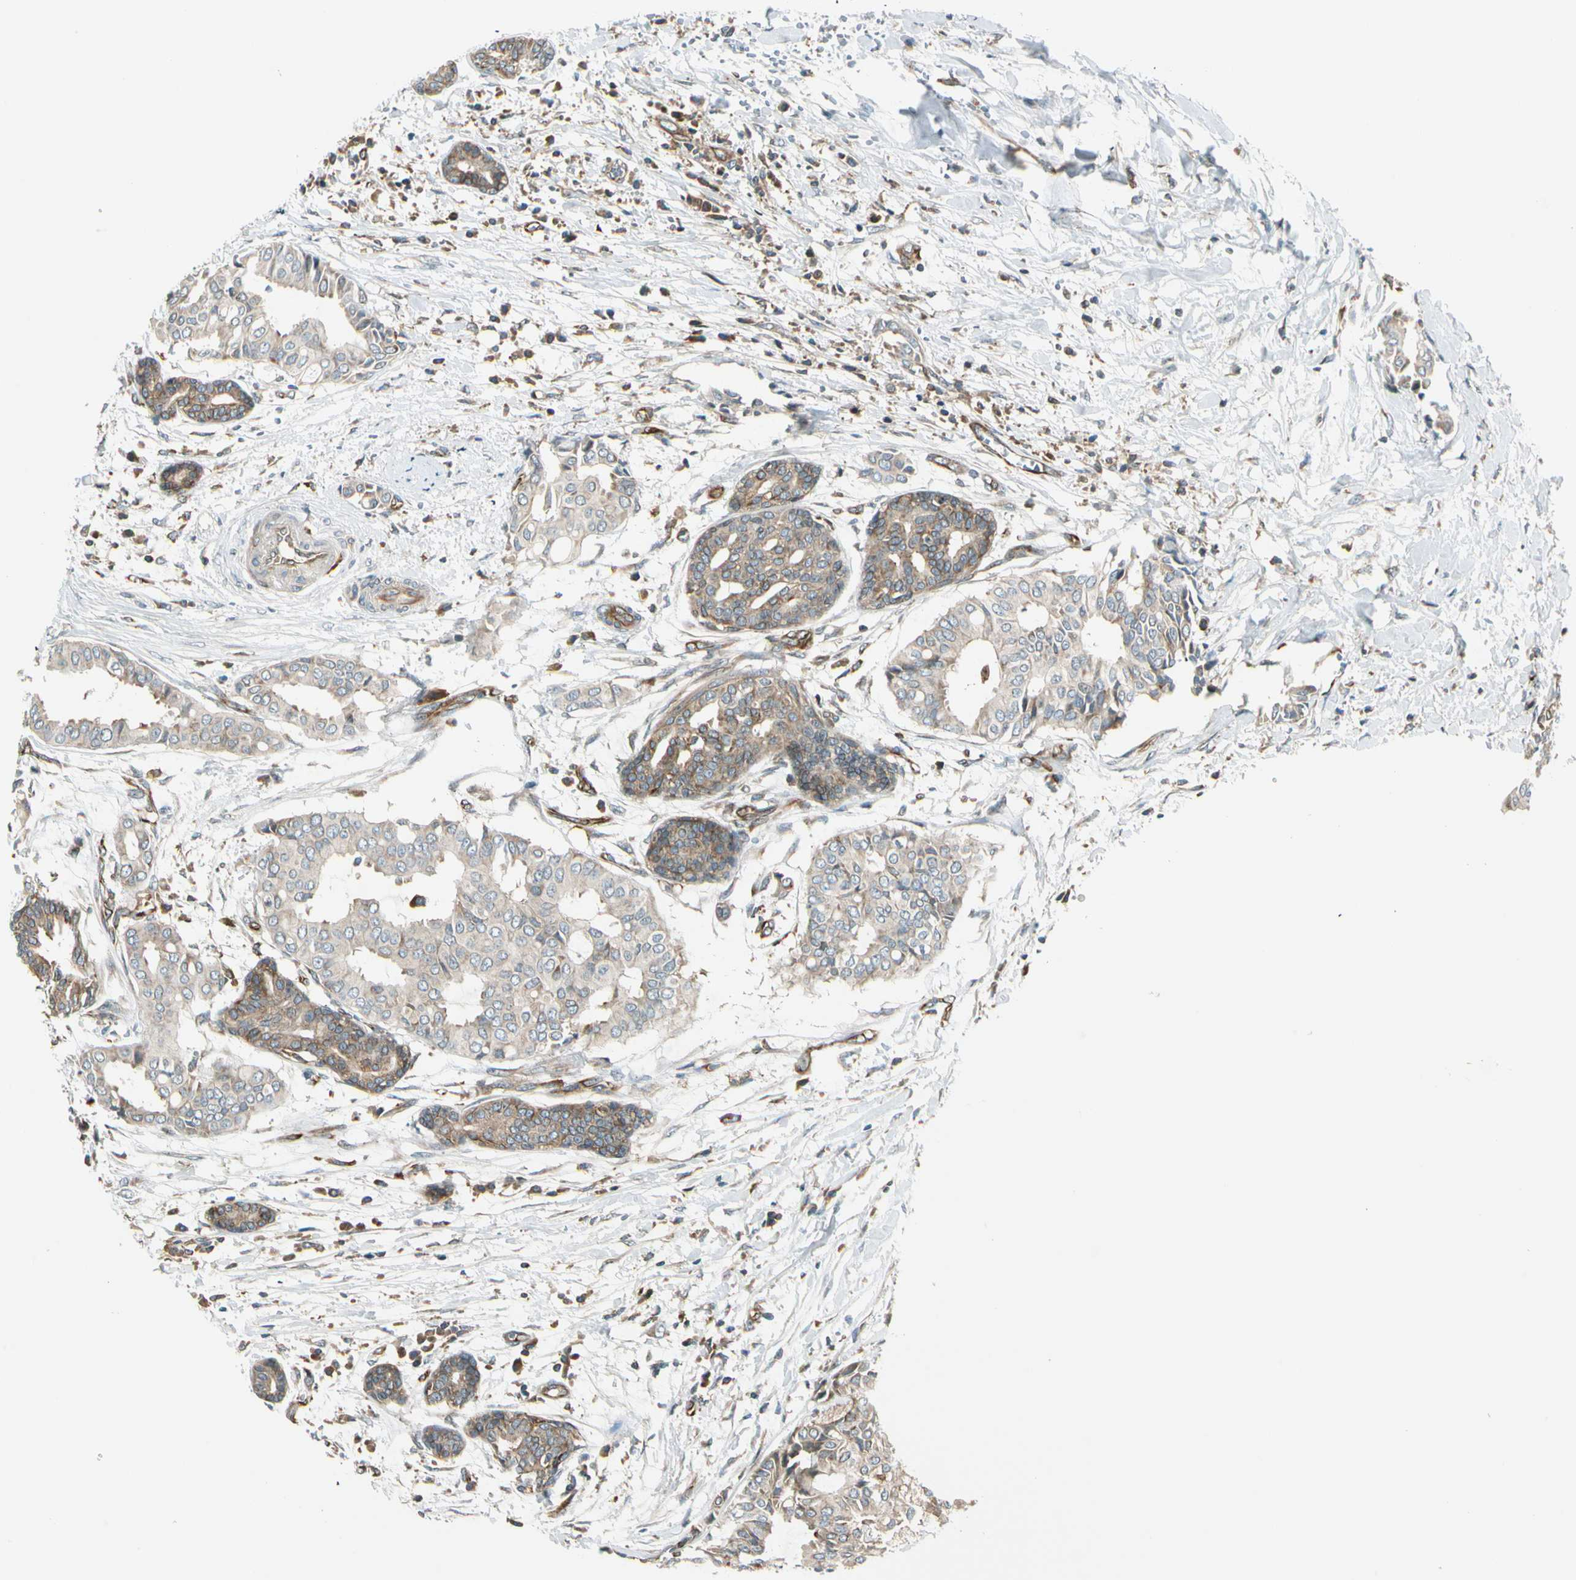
{"staining": {"intensity": "weak", "quantity": "25%-75%", "location": "cytoplasmic/membranous"}, "tissue": "head and neck cancer", "cell_type": "Tumor cells", "image_type": "cancer", "snomed": [{"axis": "morphology", "description": "Adenocarcinoma, NOS"}, {"axis": "topography", "description": "Salivary gland"}, {"axis": "topography", "description": "Head-Neck"}], "caption": "Approximately 25%-75% of tumor cells in head and neck adenocarcinoma demonstrate weak cytoplasmic/membranous protein expression as visualized by brown immunohistochemical staining.", "gene": "TRIO", "patient": {"sex": "female", "age": 59}}